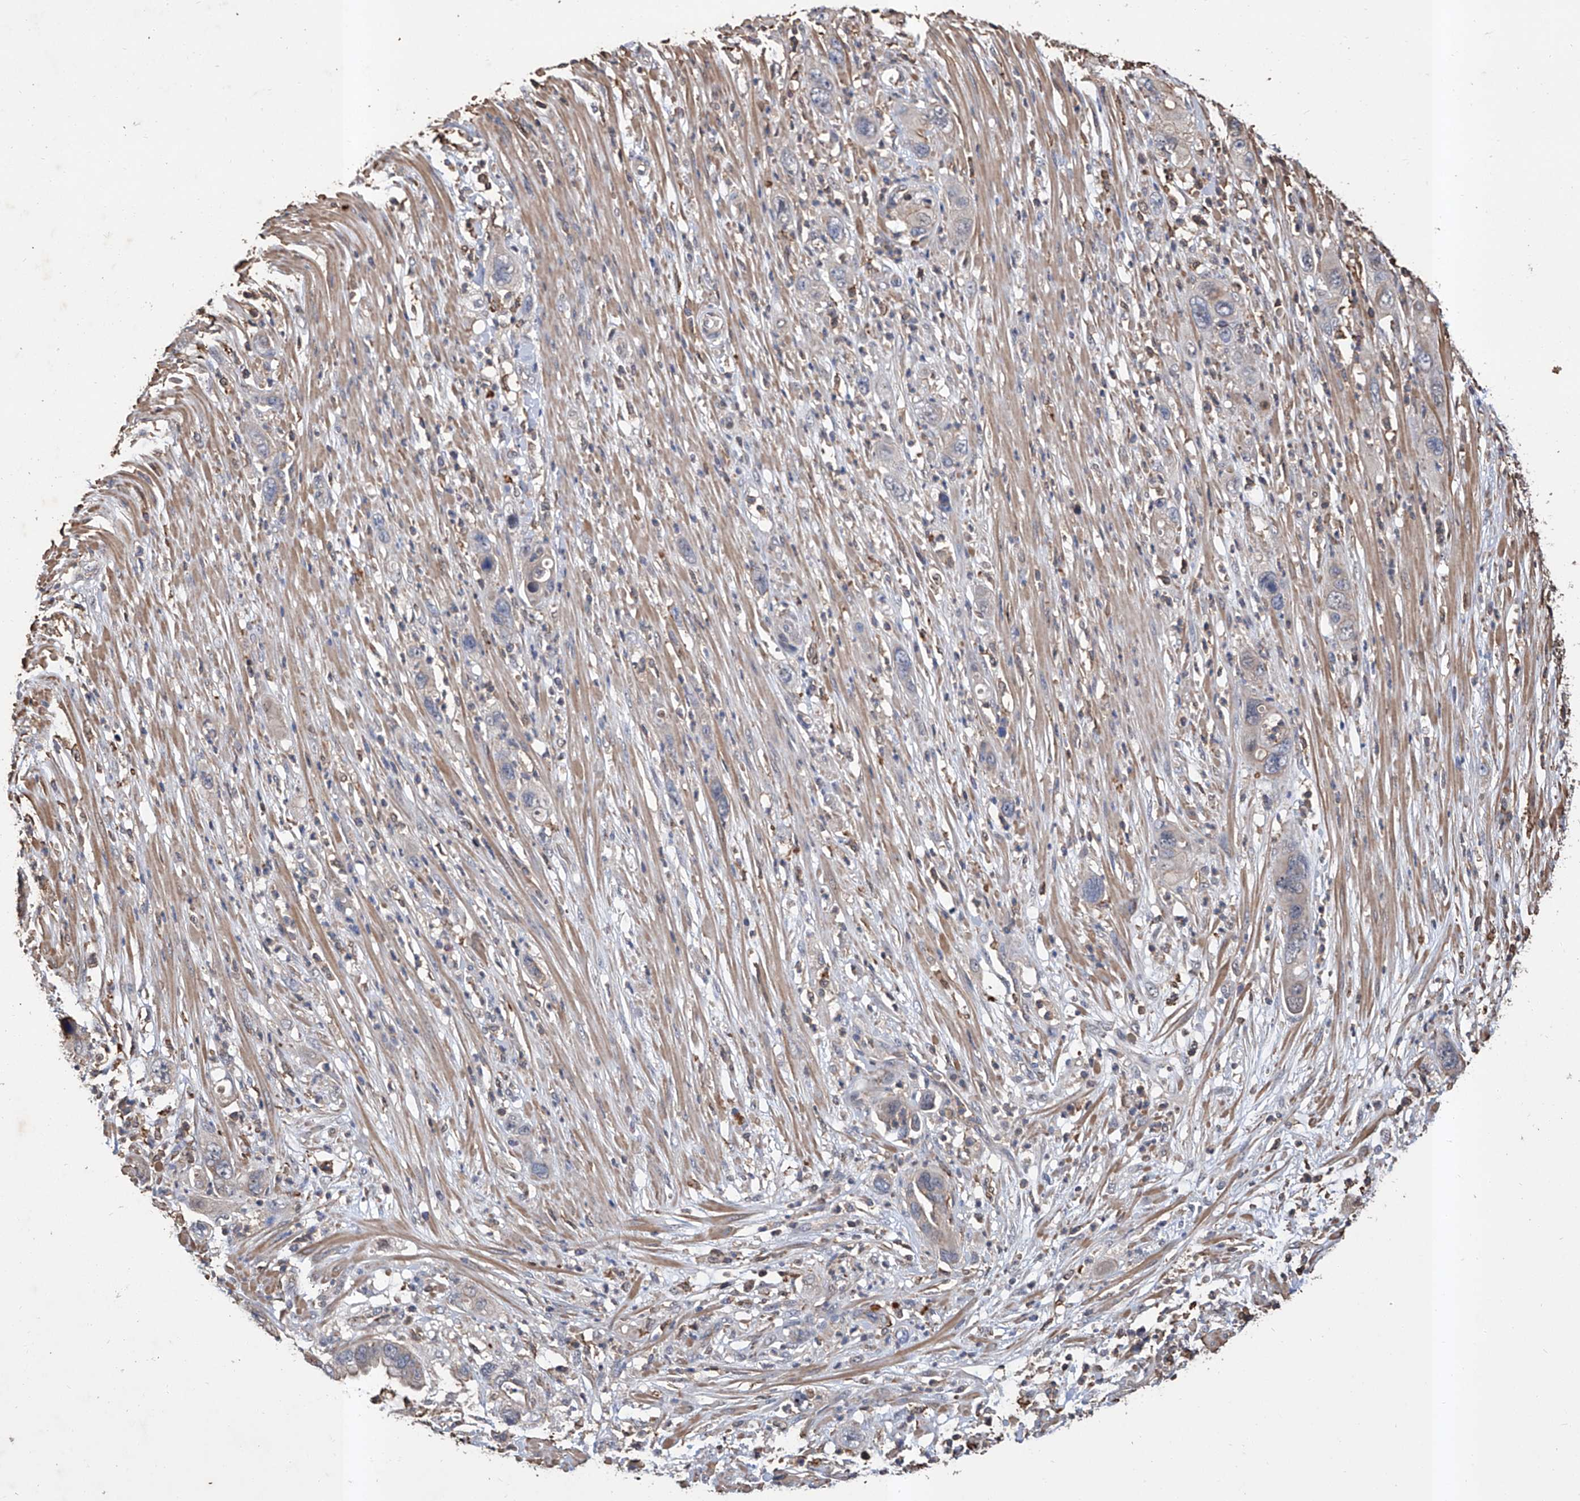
{"staining": {"intensity": "negative", "quantity": "none", "location": "none"}, "tissue": "pancreatic cancer", "cell_type": "Tumor cells", "image_type": "cancer", "snomed": [{"axis": "morphology", "description": "Adenocarcinoma, NOS"}, {"axis": "topography", "description": "Pancreas"}], "caption": "Protein analysis of pancreatic adenocarcinoma shows no significant positivity in tumor cells.", "gene": "GPT", "patient": {"sex": "female", "age": 71}}